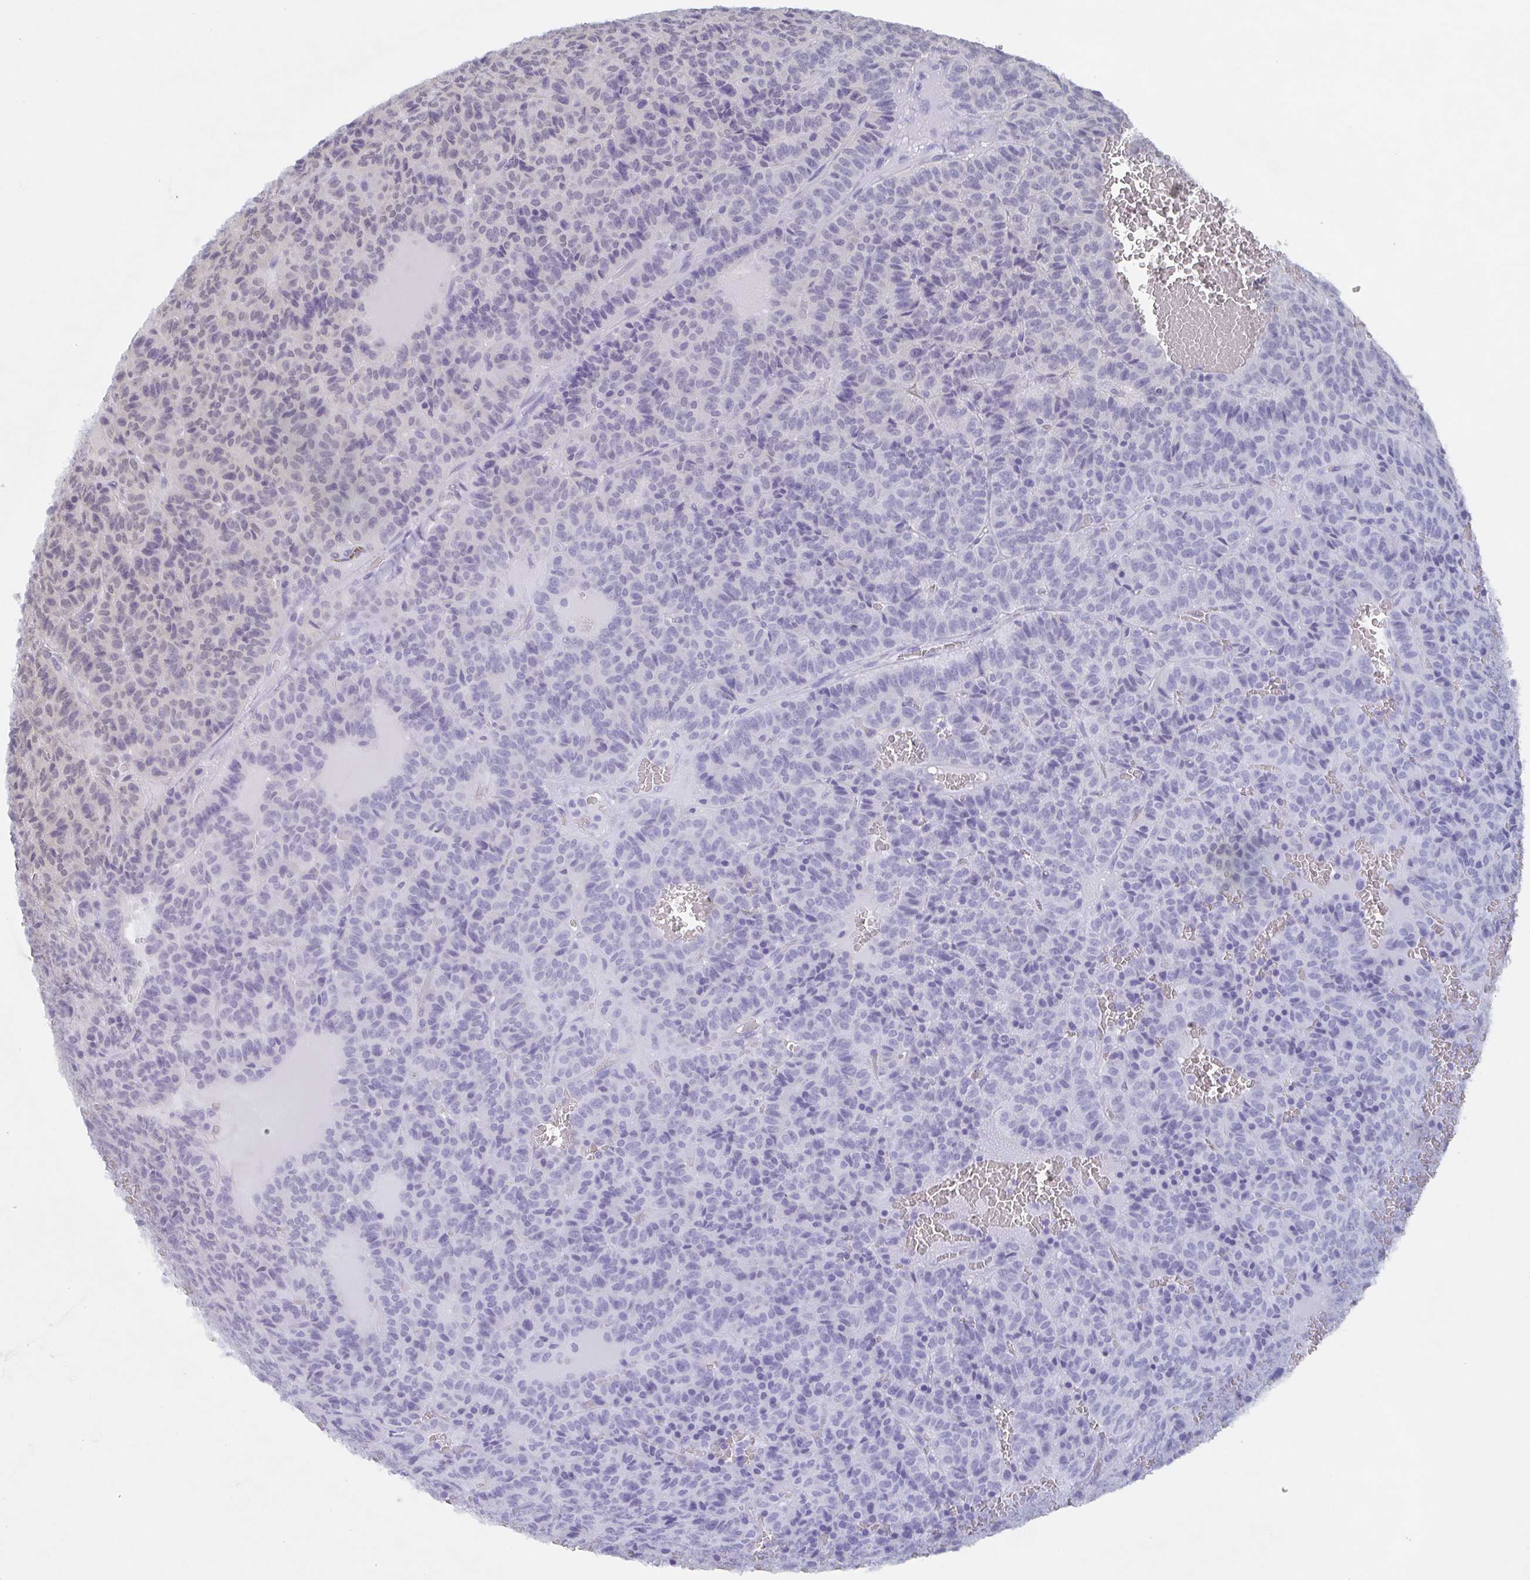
{"staining": {"intensity": "moderate", "quantity": "25%-75%", "location": "nuclear"}, "tissue": "carcinoid", "cell_type": "Tumor cells", "image_type": "cancer", "snomed": [{"axis": "morphology", "description": "Carcinoid, malignant, NOS"}, {"axis": "topography", "description": "Lung"}], "caption": "Immunohistochemical staining of malignant carcinoid reveals medium levels of moderate nuclear expression in about 25%-75% of tumor cells.", "gene": "POU2F3", "patient": {"sex": "male", "age": 70}}